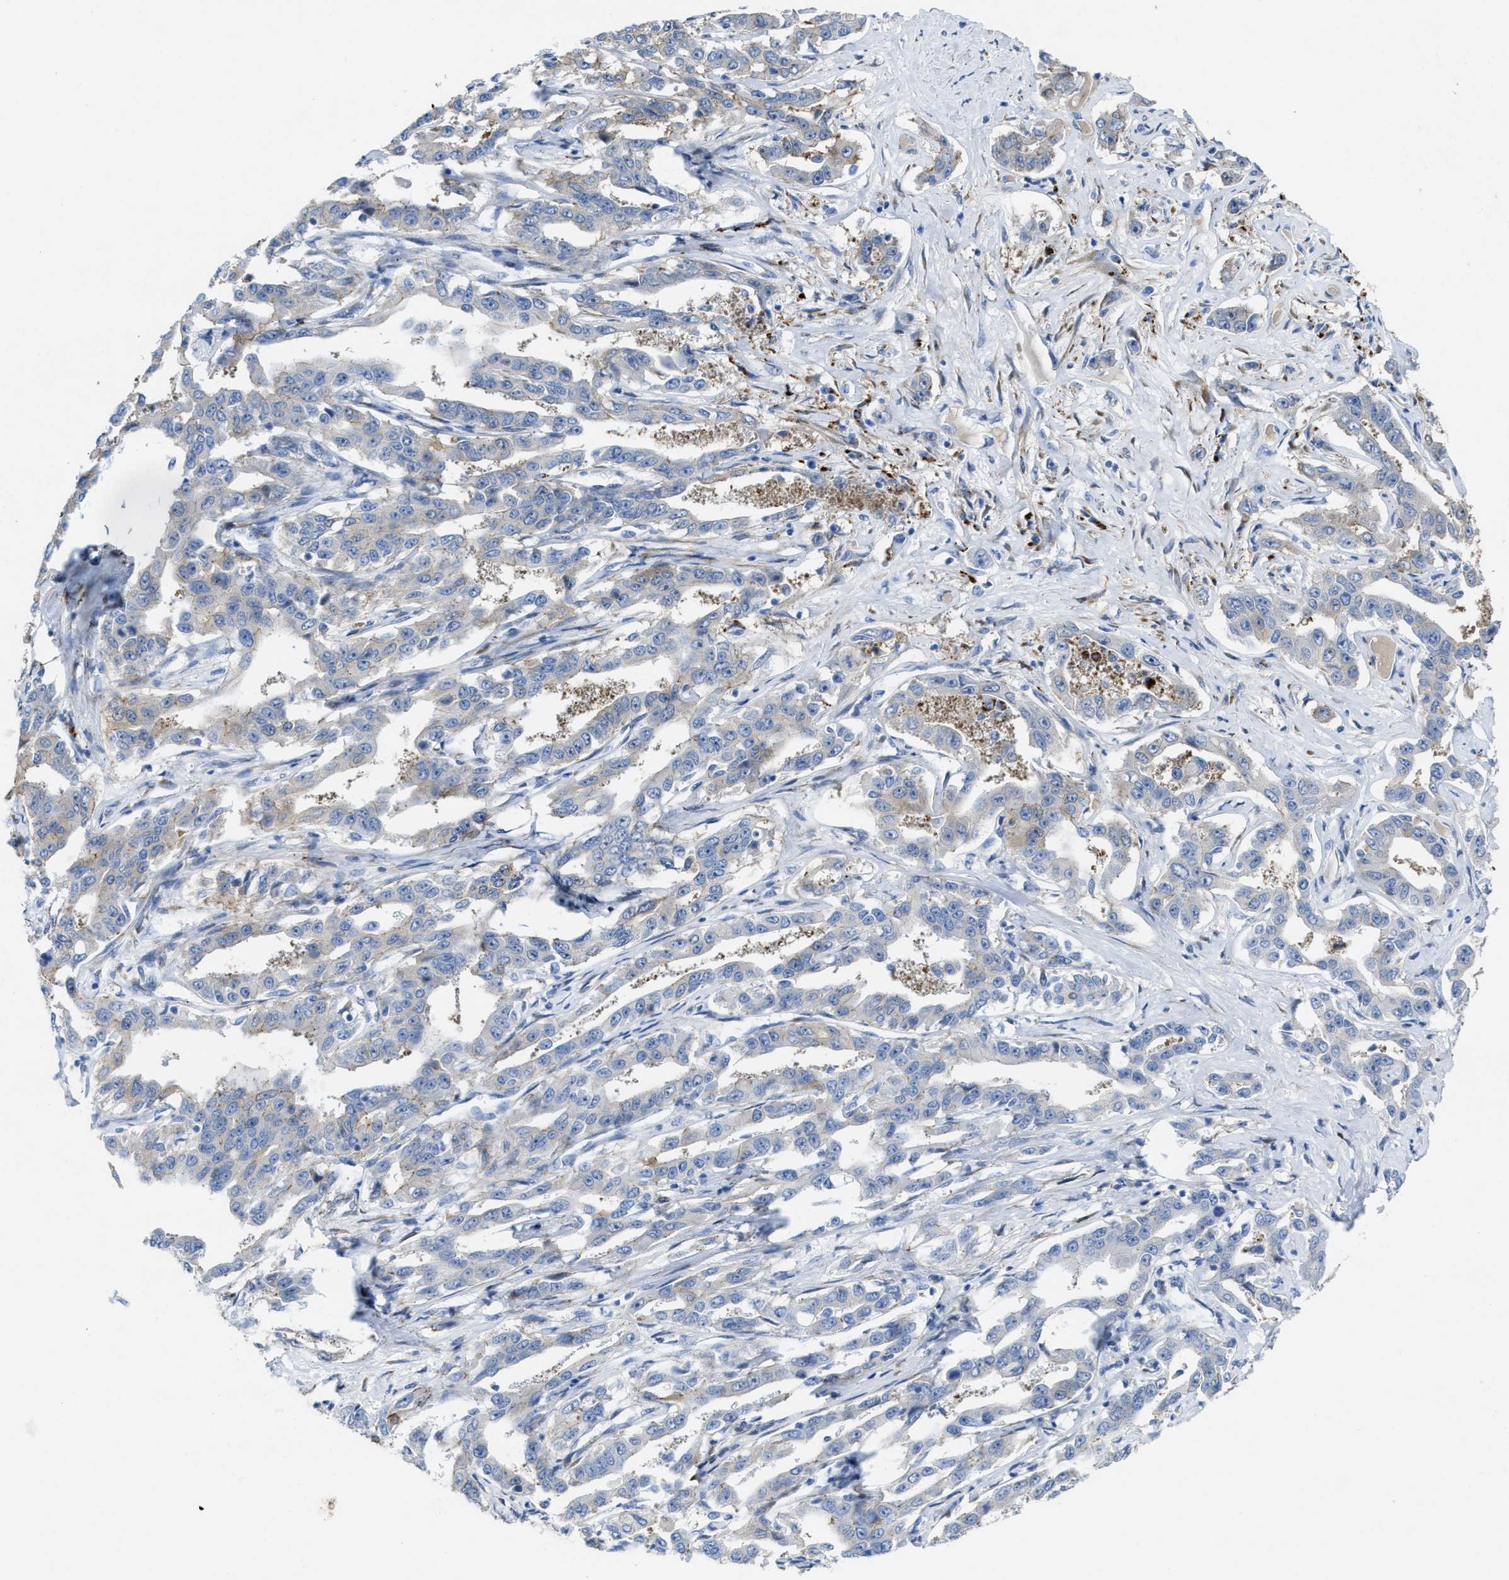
{"staining": {"intensity": "negative", "quantity": "none", "location": "none"}, "tissue": "liver cancer", "cell_type": "Tumor cells", "image_type": "cancer", "snomed": [{"axis": "morphology", "description": "Cholangiocarcinoma"}, {"axis": "topography", "description": "Liver"}], "caption": "IHC of human liver cholangiocarcinoma shows no staining in tumor cells.", "gene": "ASS1", "patient": {"sex": "male", "age": 59}}